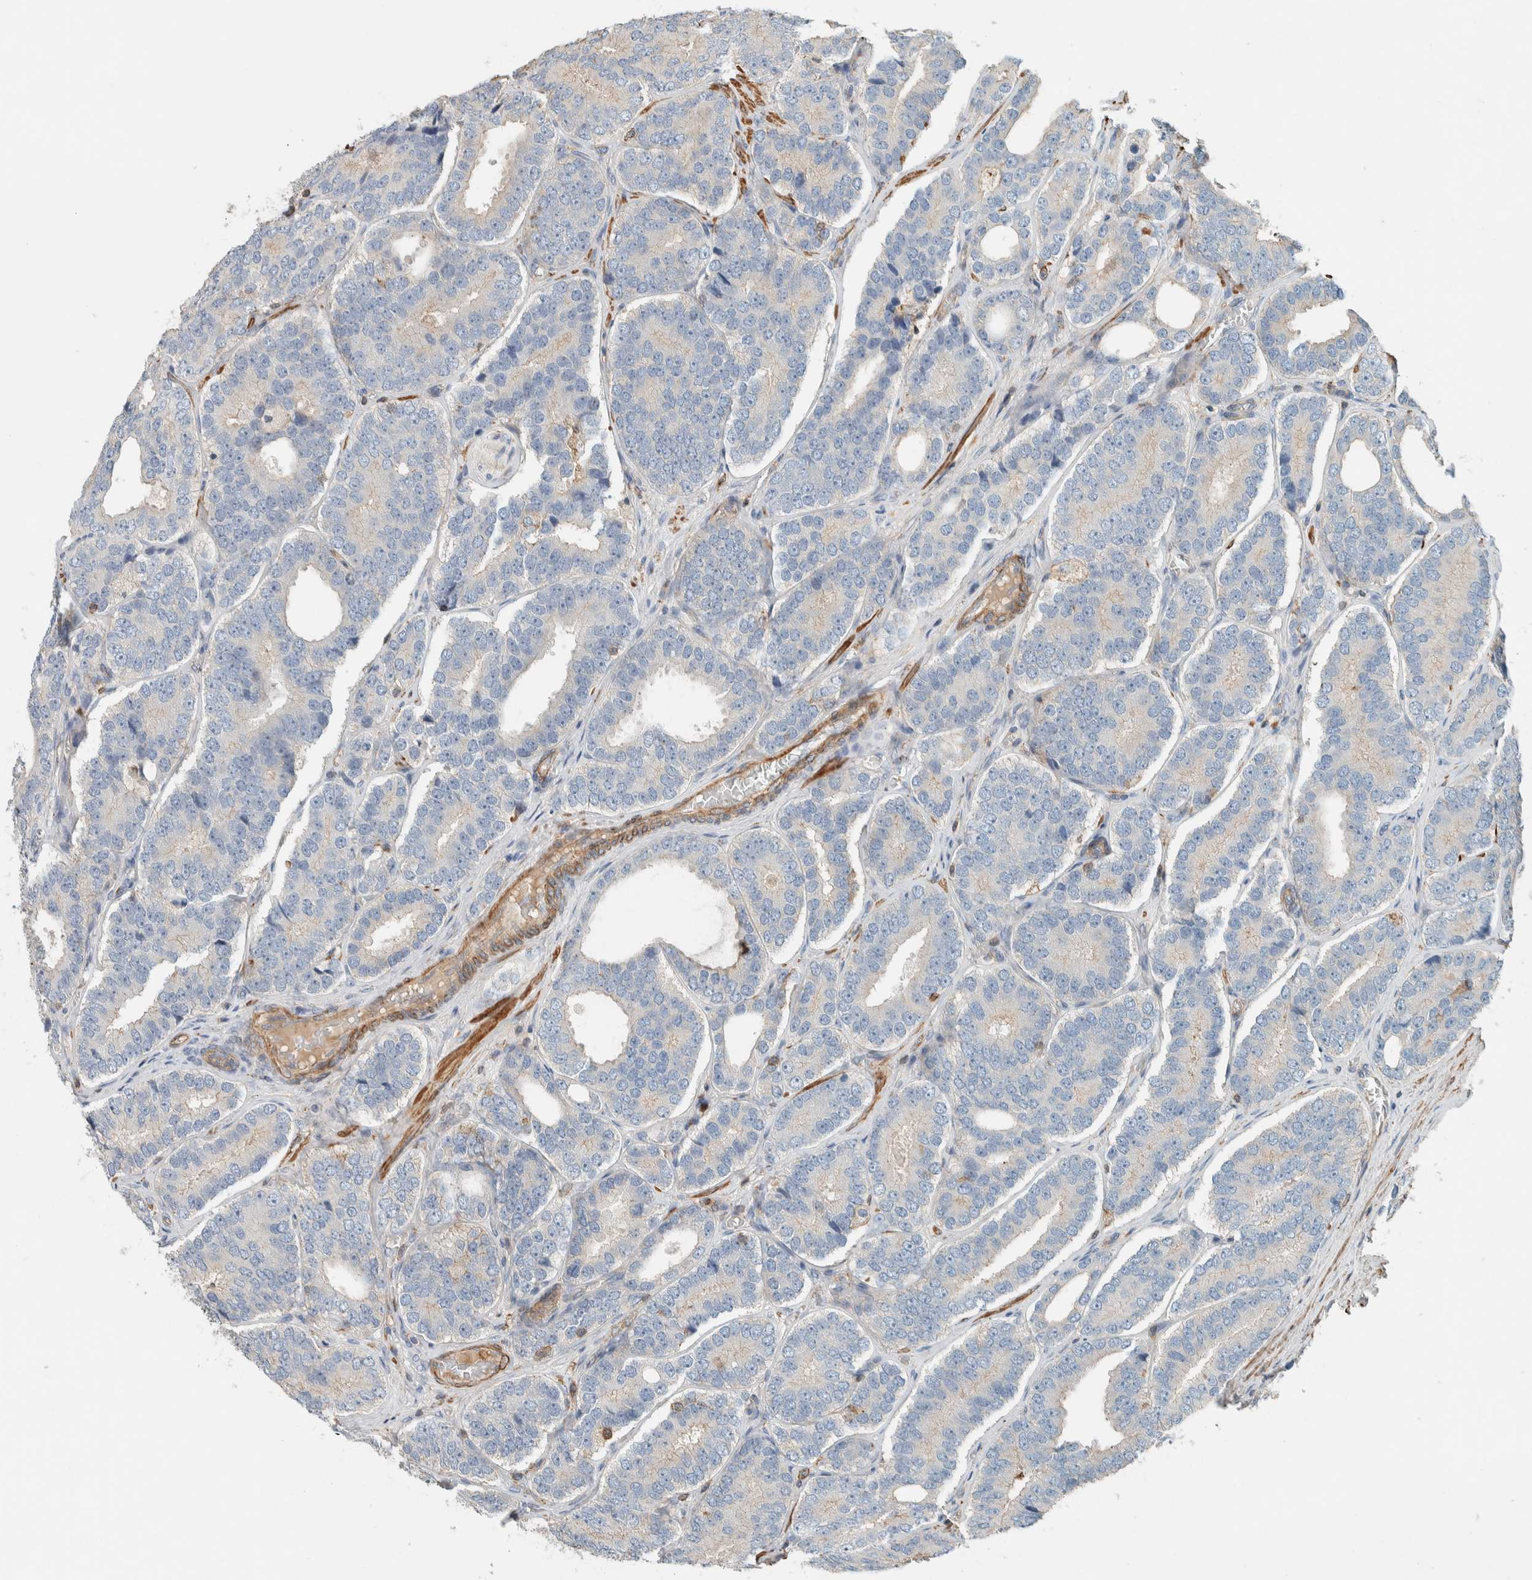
{"staining": {"intensity": "negative", "quantity": "none", "location": "none"}, "tissue": "prostate cancer", "cell_type": "Tumor cells", "image_type": "cancer", "snomed": [{"axis": "morphology", "description": "Adenocarcinoma, High grade"}, {"axis": "topography", "description": "Prostate"}], "caption": "Tumor cells show no significant expression in adenocarcinoma (high-grade) (prostate). (Brightfield microscopy of DAB immunohistochemistry (IHC) at high magnification).", "gene": "CTBP2", "patient": {"sex": "male", "age": 56}}